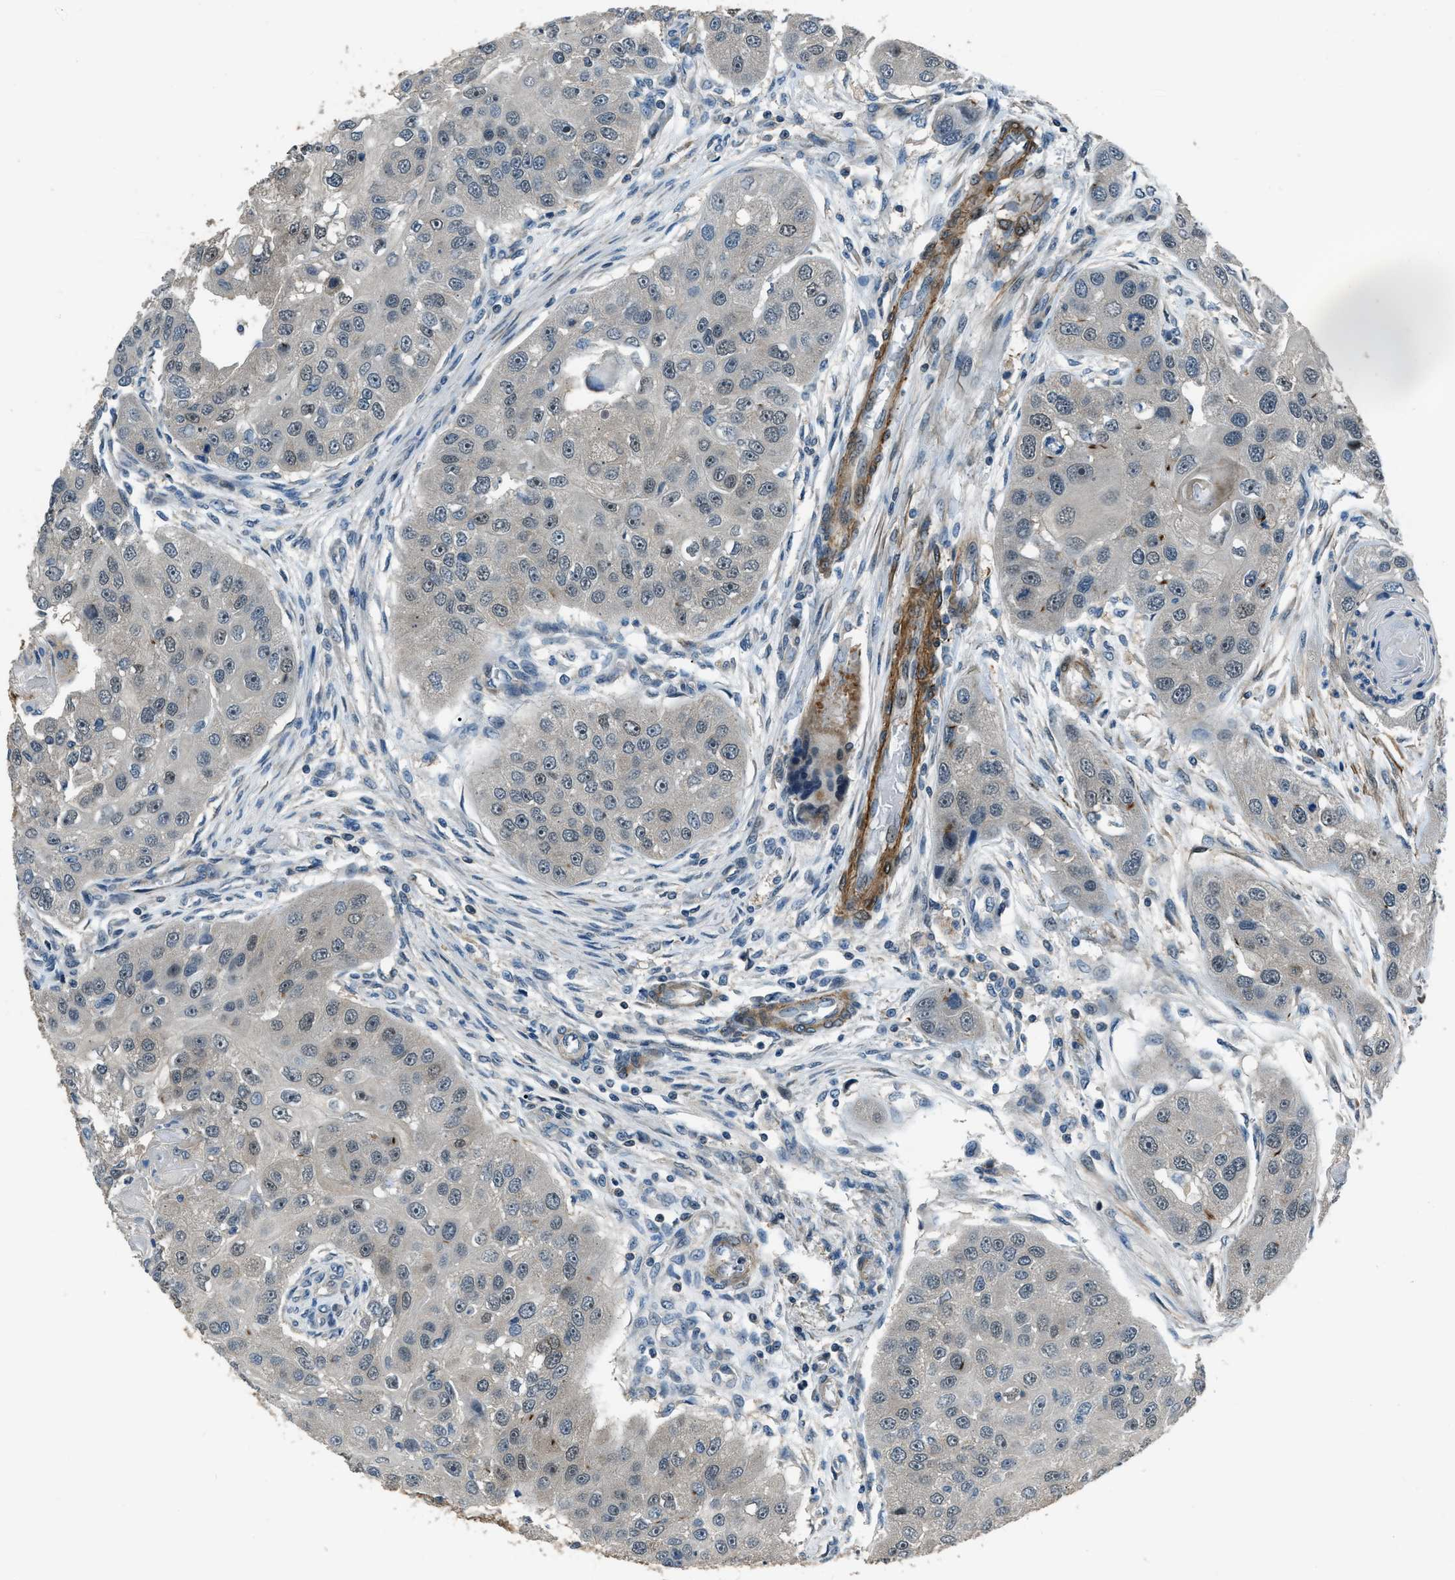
{"staining": {"intensity": "negative", "quantity": "none", "location": "none"}, "tissue": "head and neck cancer", "cell_type": "Tumor cells", "image_type": "cancer", "snomed": [{"axis": "morphology", "description": "Normal tissue, NOS"}, {"axis": "morphology", "description": "Squamous cell carcinoma, NOS"}, {"axis": "topography", "description": "Skeletal muscle"}, {"axis": "topography", "description": "Head-Neck"}], "caption": "This is a photomicrograph of immunohistochemistry staining of squamous cell carcinoma (head and neck), which shows no staining in tumor cells. (DAB (3,3'-diaminobenzidine) immunohistochemistry (IHC) with hematoxylin counter stain).", "gene": "NUDCD3", "patient": {"sex": "male", "age": 51}}